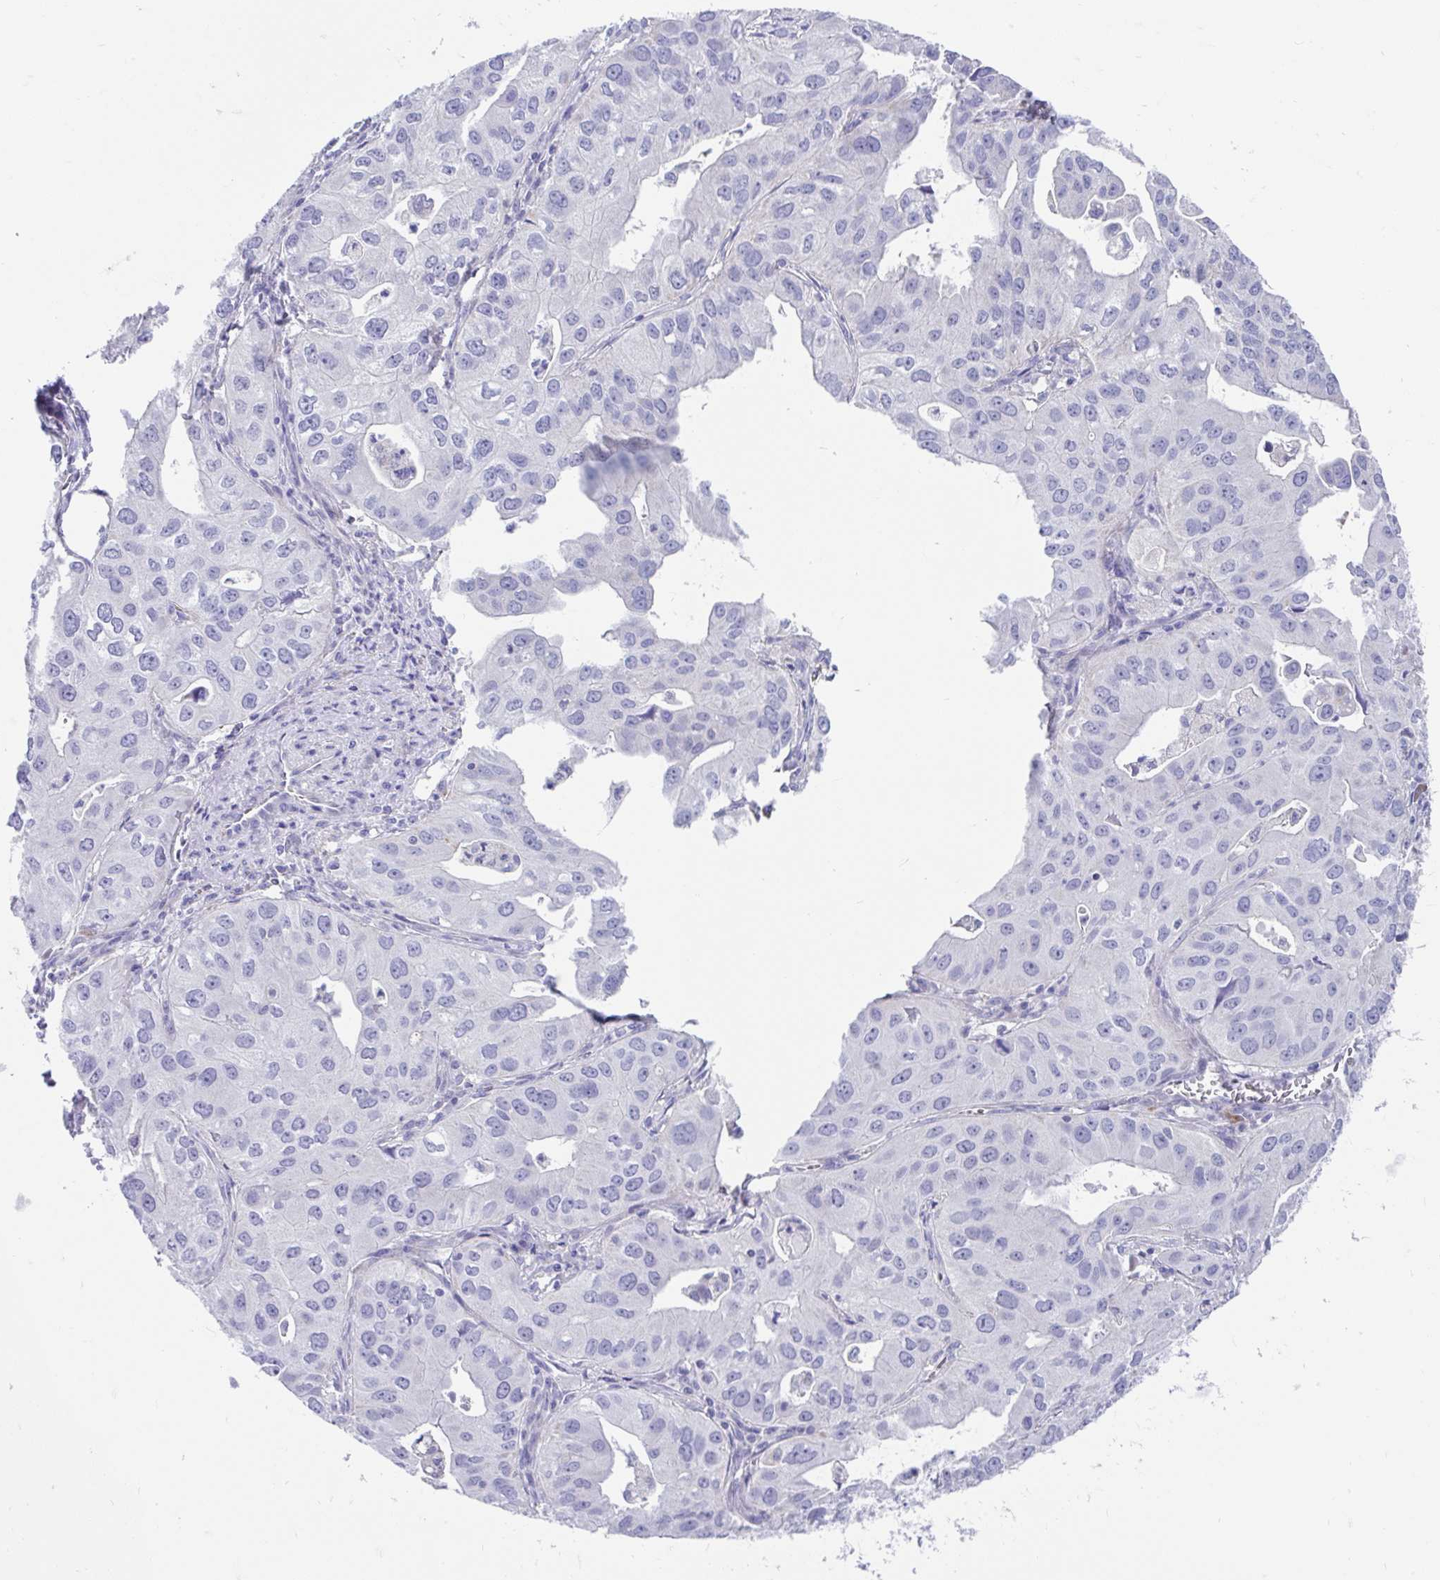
{"staining": {"intensity": "negative", "quantity": "none", "location": "none"}, "tissue": "lung cancer", "cell_type": "Tumor cells", "image_type": "cancer", "snomed": [{"axis": "morphology", "description": "Adenocarcinoma, NOS"}, {"axis": "topography", "description": "Lung"}], "caption": "This image is of adenocarcinoma (lung) stained with immunohistochemistry (IHC) to label a protein in brown with the nuclei are counter-stained blue. There is no staining in tumor cells.", "gene": "CCSAP", "patient": {"sex": "male", "age": 48}}